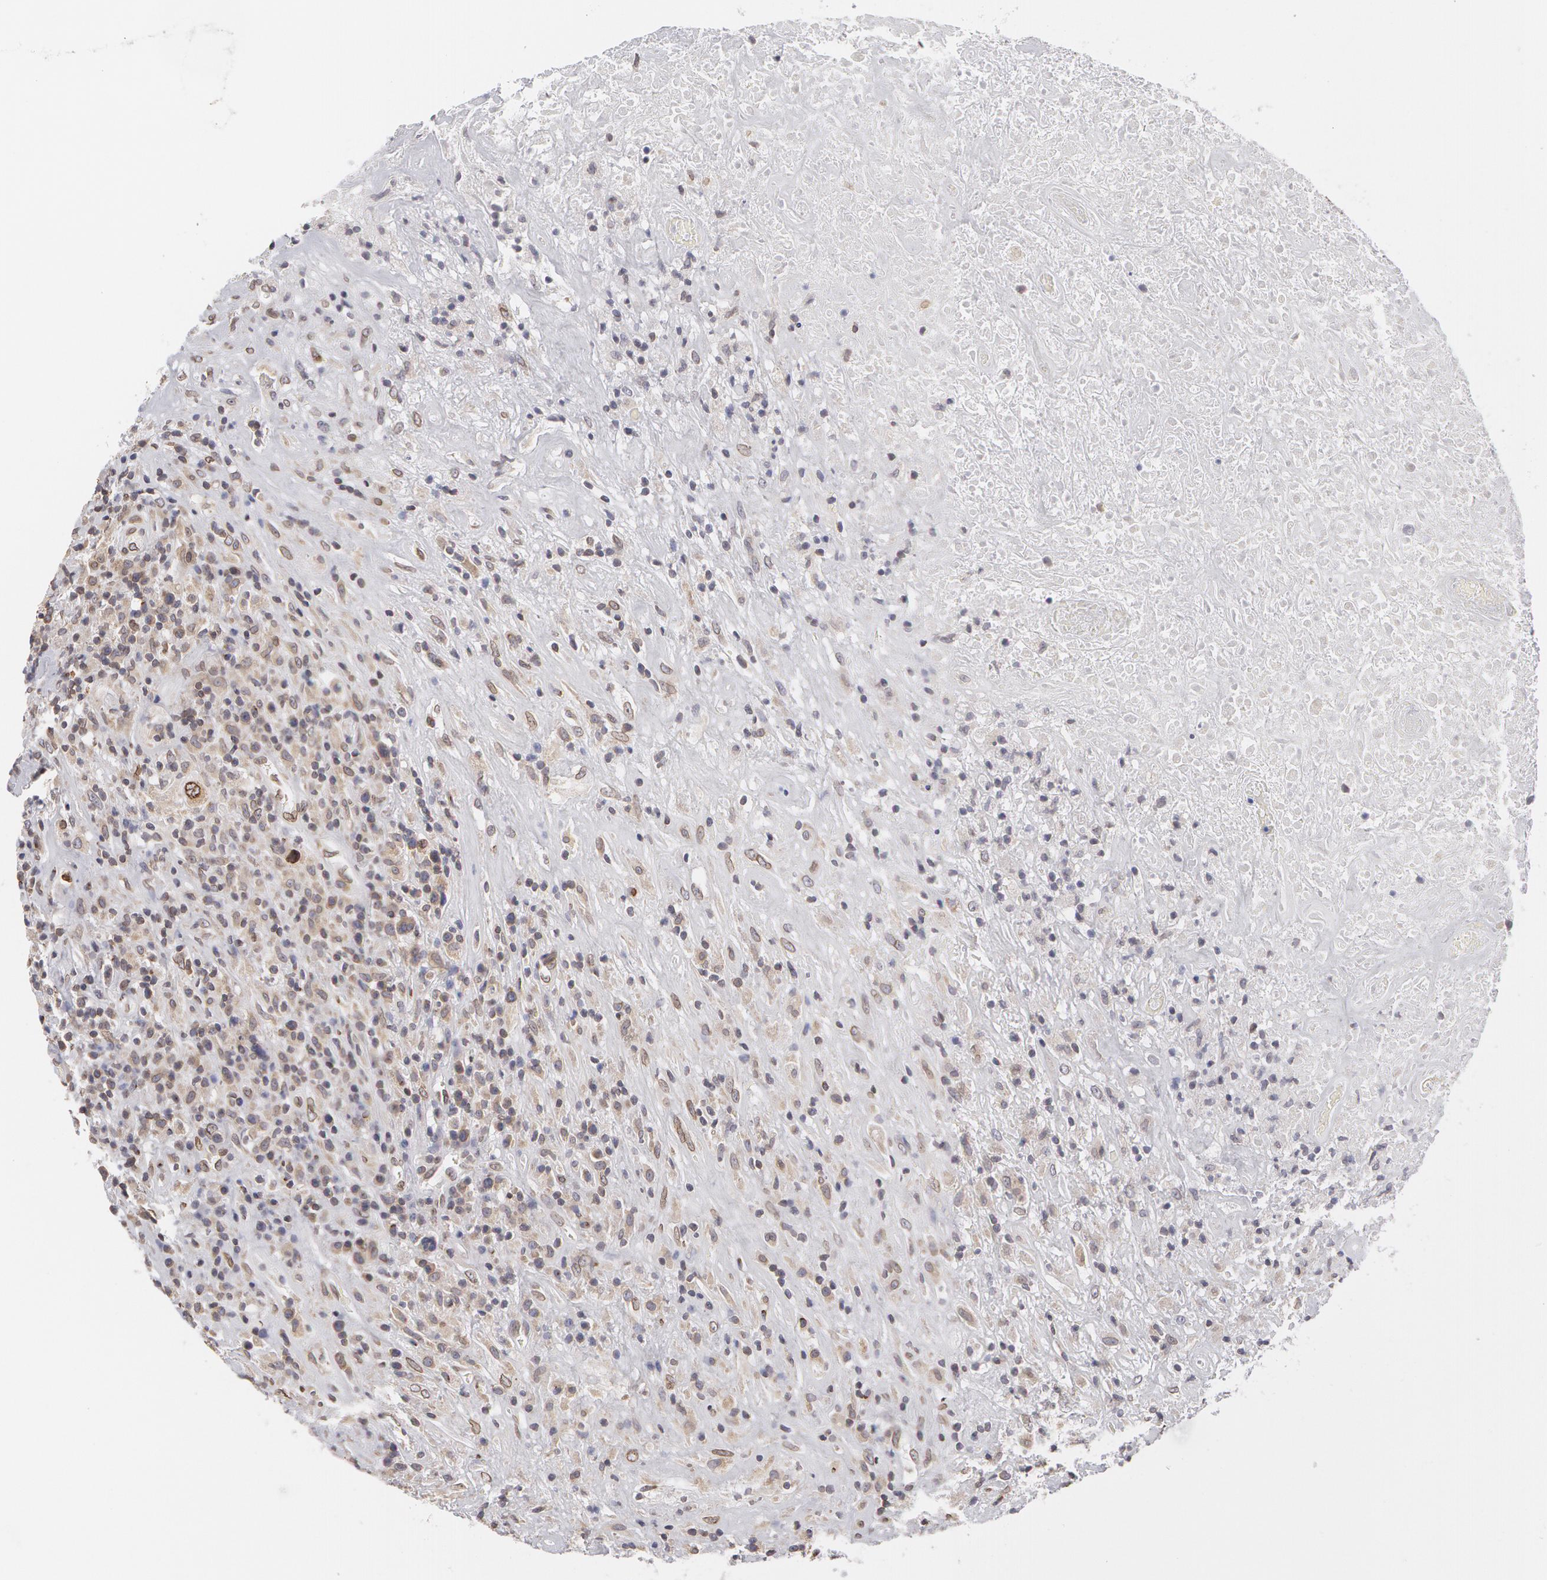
{"staining": {"intensity": "weak", "quantity": "25%-75%", "location": "cytoplasmic/membranous"}, "tissue": "lymphoma", "cell_type": "Tumor cells", "image_type": "cancer", "snomed": [{"axis": "morphology", "description": "Hodgkin's disease, NOS"}, {"axis": "topography", "description": "Lymph node"}], "caption": "High-power microscopy captured an IHC histopathology image of Hodgkin's disease, revealing weak cytoplasmic/membranous staining in about 25%-75% of tumor cells. The staining is performed using DAB brown chromogen to label protein expression. The nuclei are counter-stained blue using hematoxylin.", "gene": "EMD", "patient": {"sex": "male", "age": 46}}